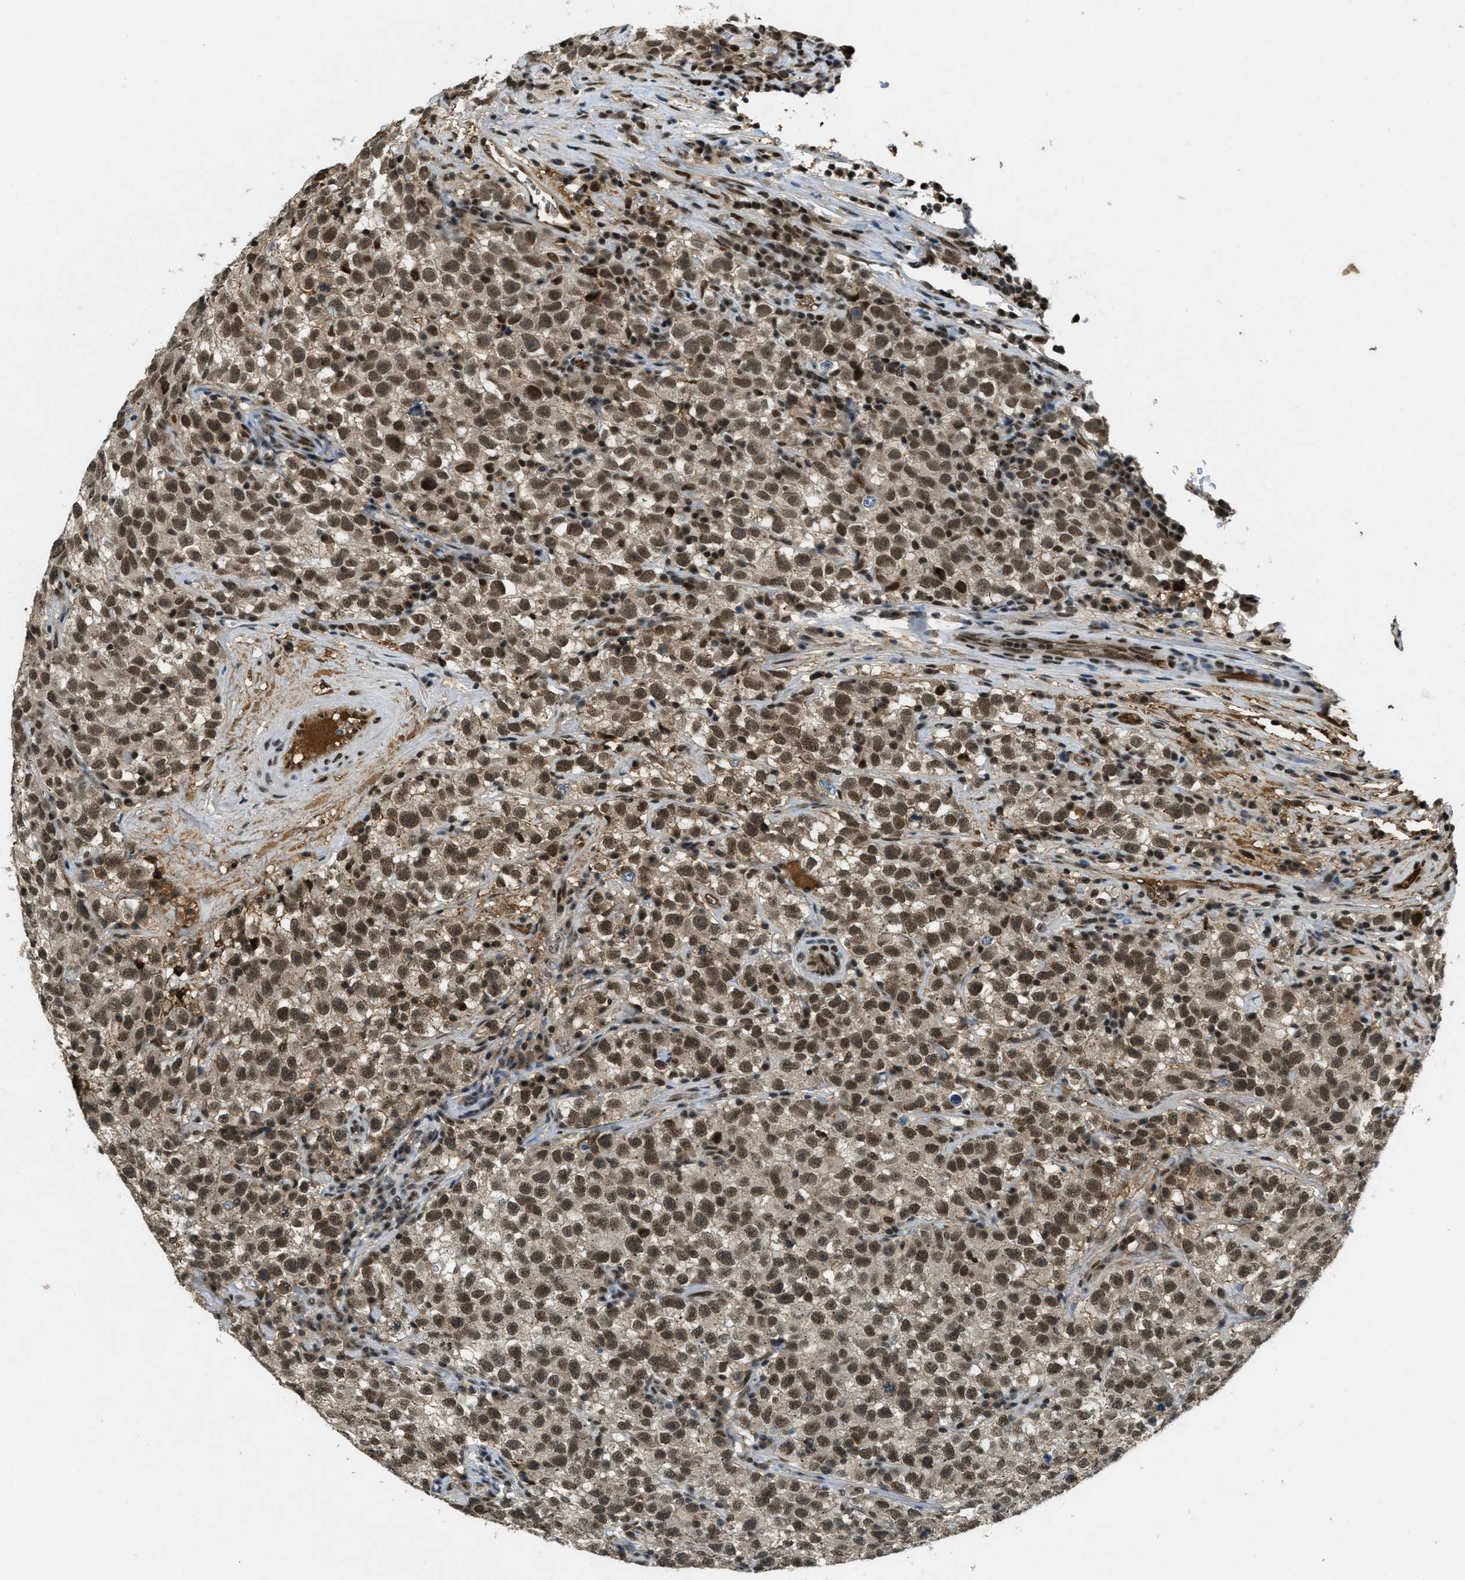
{"staining": {"intensity": "strong", "quantity": ">75%", "location": "cytoplasmic/membranous,nuclear"}, "tissue": "testis cancer", "cell_type": "Tumor cells", "image_type": "cancer", "snomed": [{"axis": "morphology", "description": "Seminoma, NOS"}, {"axis": "topography", "description": "Testis"}], "caption": "IHC (DAB (3,3'-diaminobenzidine)) staining of human testis cancer displays strong cytoplasmic/membranous and nuclear protein expression in about >75% of tumor cells. (DAB (3,3'-diaminobenzidine) IHC with brightfield microscopy, high magnification).", "gene": "ZNF148", "patient": {"sex": "male", "age": 22}}